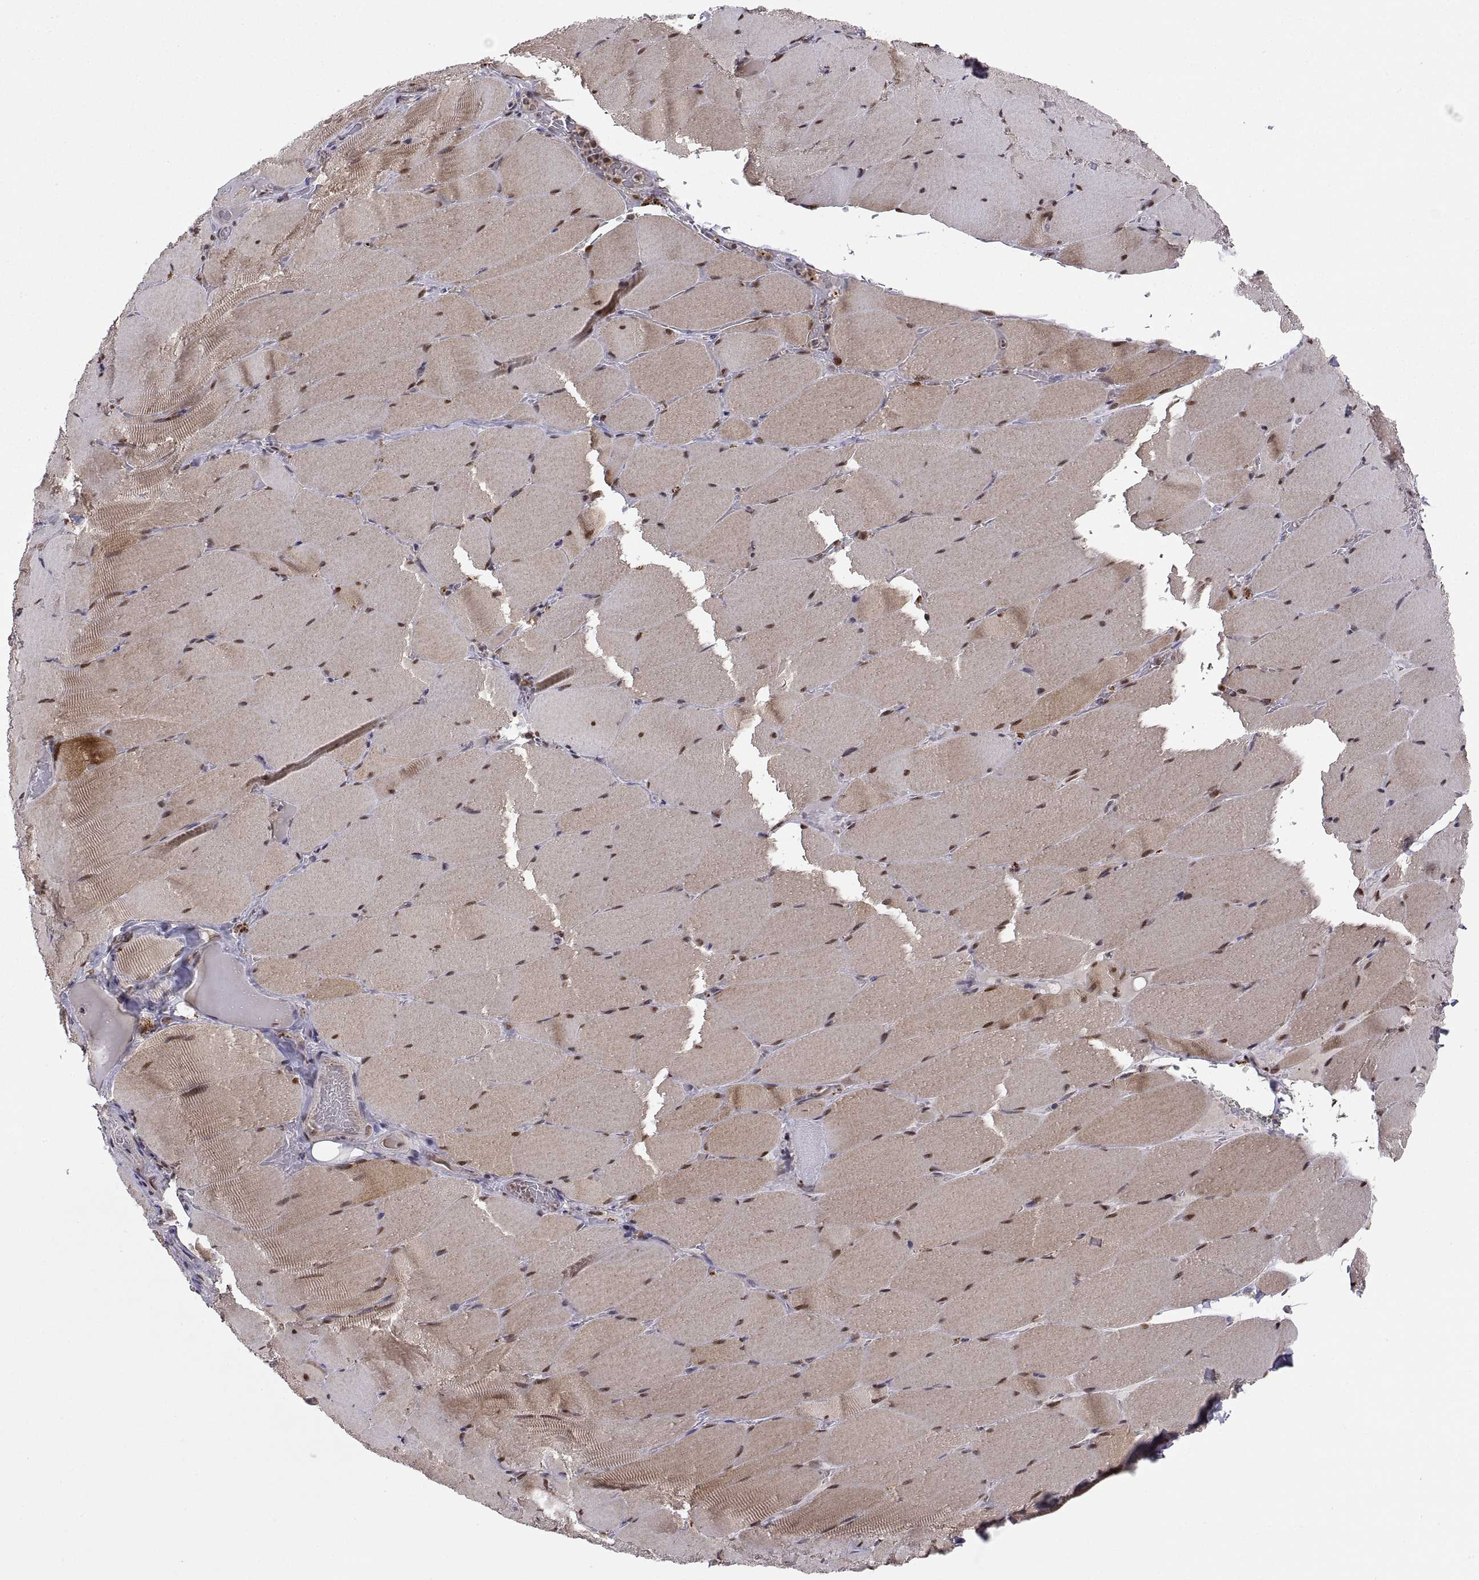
{"staining": {"intensity": "moderate", "quantity": ">75%", "location": "nuclear"}, "tissue": "skeletal muscle", "cell_type": "Myocytes", "image_type": "normal", "snomed": [{"axis": "morphology", "description": "Normal tissue, NOS"}, {"axis": "topography", "description": "Skeletal muscle"}], "caption": "The micrograph reveals immunohistochemical staining of normal skeletal muscle. There is moderate nuclear positivity is present in about >75% of myocytes. Using DAB (brown) and hematoxylin (blue) stains, captured at high magnification using brightfield microscopy.", "gene": "PSMC2", "patient": {"sex": "male", "age": 56}}